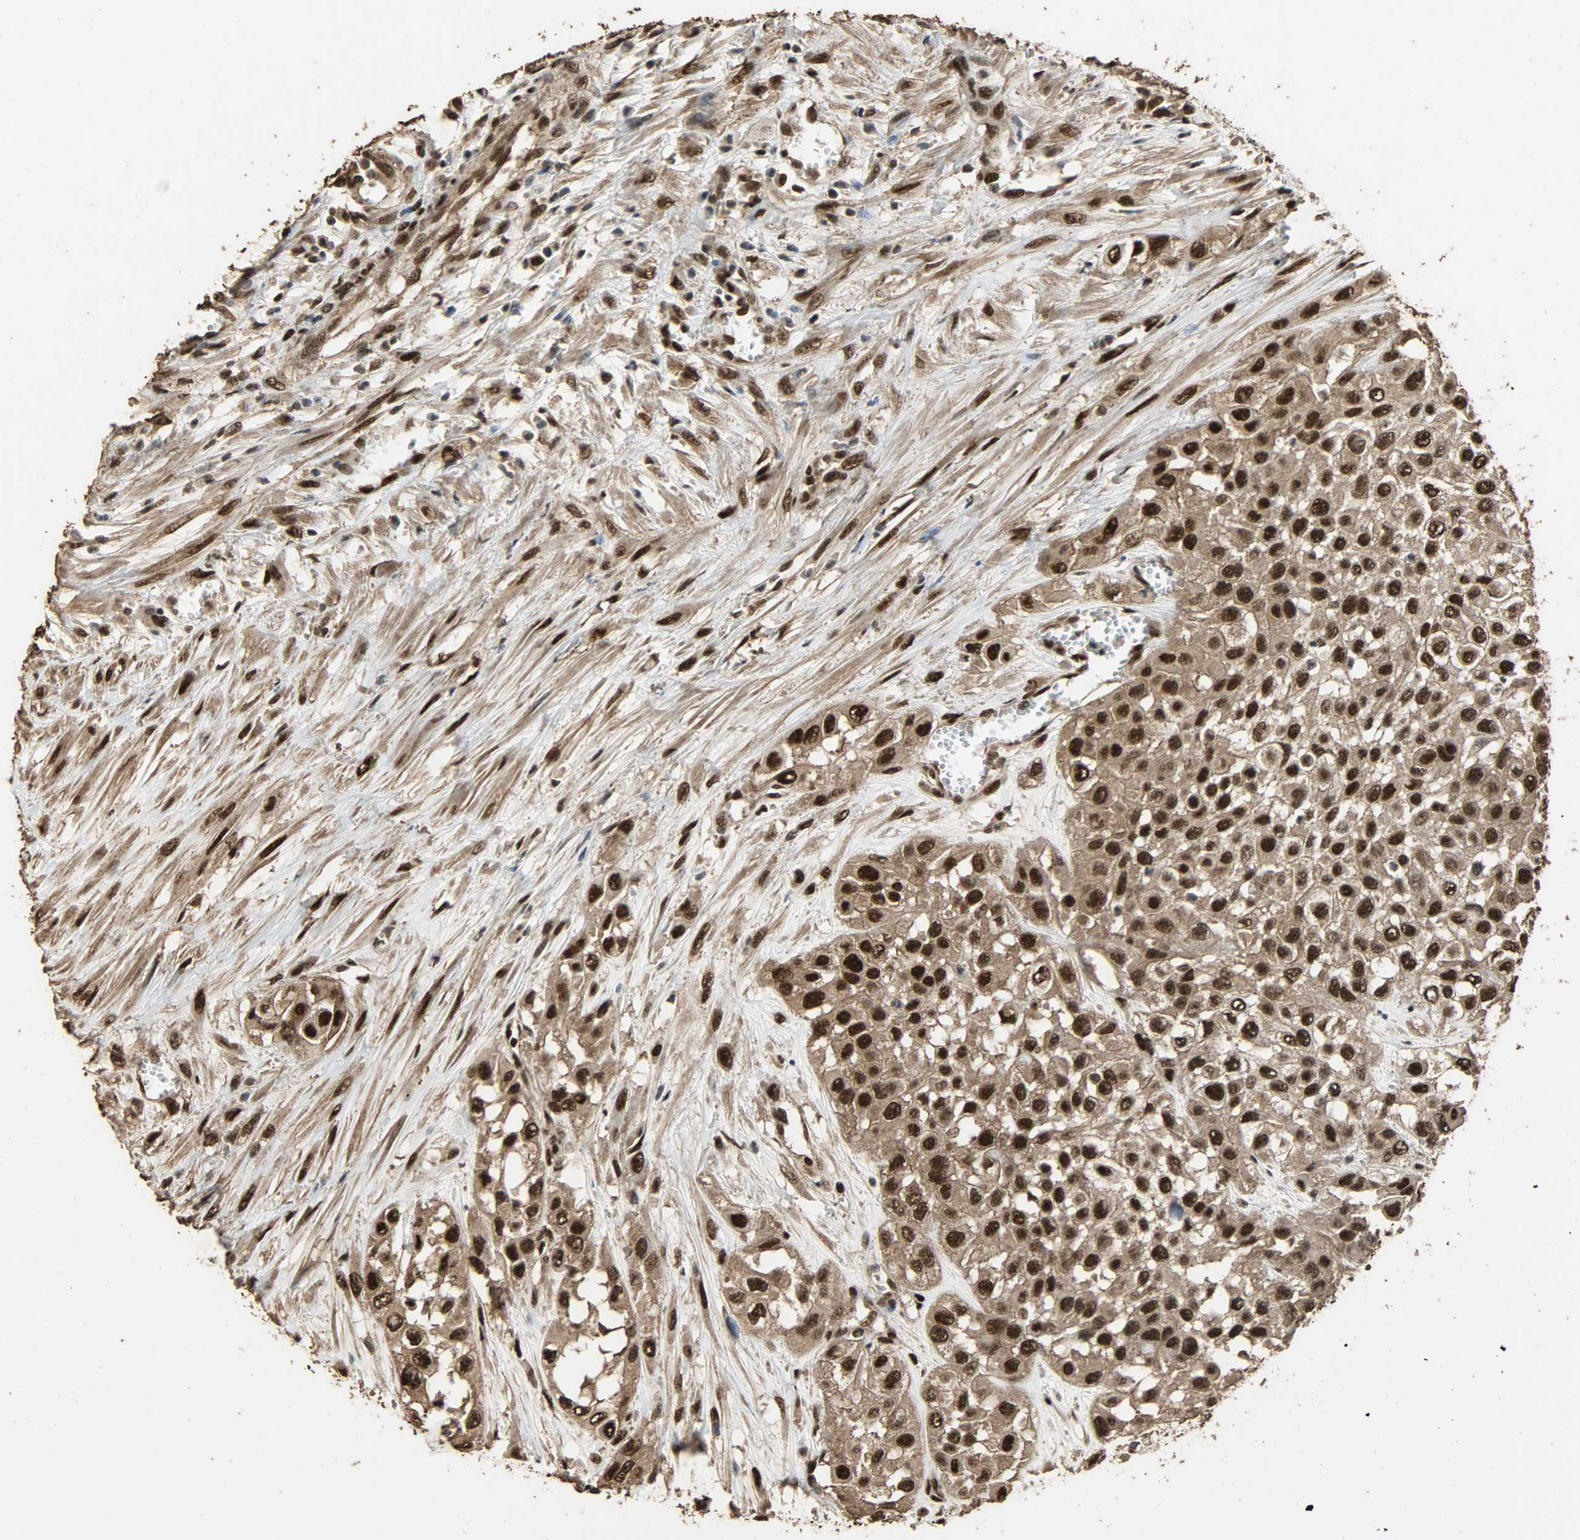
{"staining": {"intensity": "strong", "quantity": ">75%", "location": "cytoplasmic/membranous,nuclear"}, "tissue": "urothelial cancer", "cell_type": "Tumor cells", "image_type": "cancer", "snomed": [{"axis": "morphology", "description": "Urothelial carcinoma, High grade"}, {"axis": "topography", "description": "Urinary bladder"}], "caption": "A histopathology image showing strong cytoplasmic/membranous and nuclear staining in approximately >75% of tumor cells in high-grade urothelial carcinoma, as visualized by brown immunohistochemical staining.", "gene": "CCNT2", "patient": {"sex": "male", "age": 57}}